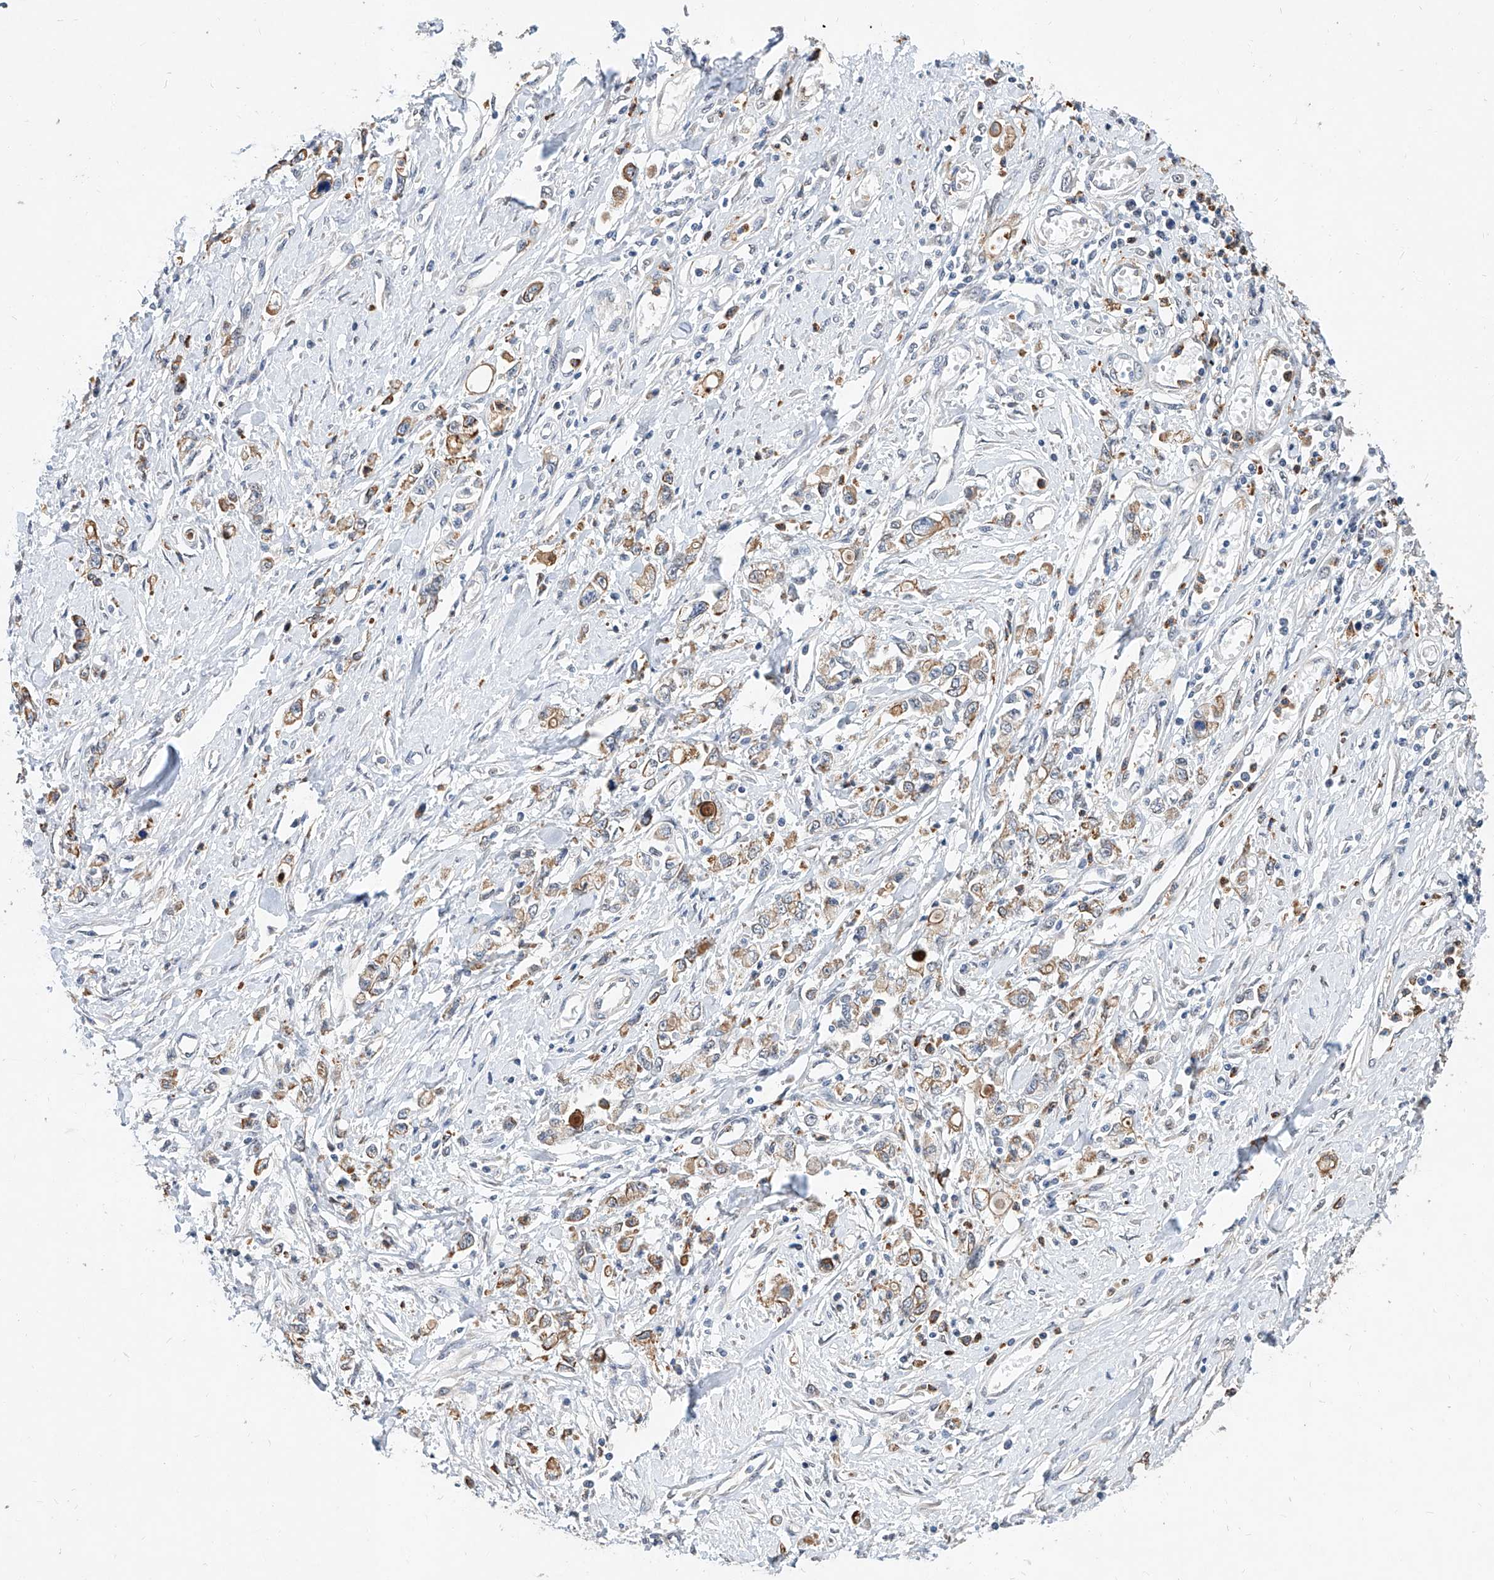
{"staining": {"intensity": "moderate", "quantity": "25%-75%", "location": "cytoplasmic/membranous"}, "tissue": "stomach cancer", "cell_type": "Tumor cells", "image_type": "cancer", "snomed": [{"axis": "morphology", "description": "Adenocarcinoma, NOS"}, {"axis": "topography", "description": "Stomach"}], "caption": "The immunohistochemical stain labels moderate cytoplasmic/membranous staining in tumor cells of adenocarcinoma (stomach) tissue.", "gene": "MFSD4B", "patient": {"sex": "female", "age": 76}}